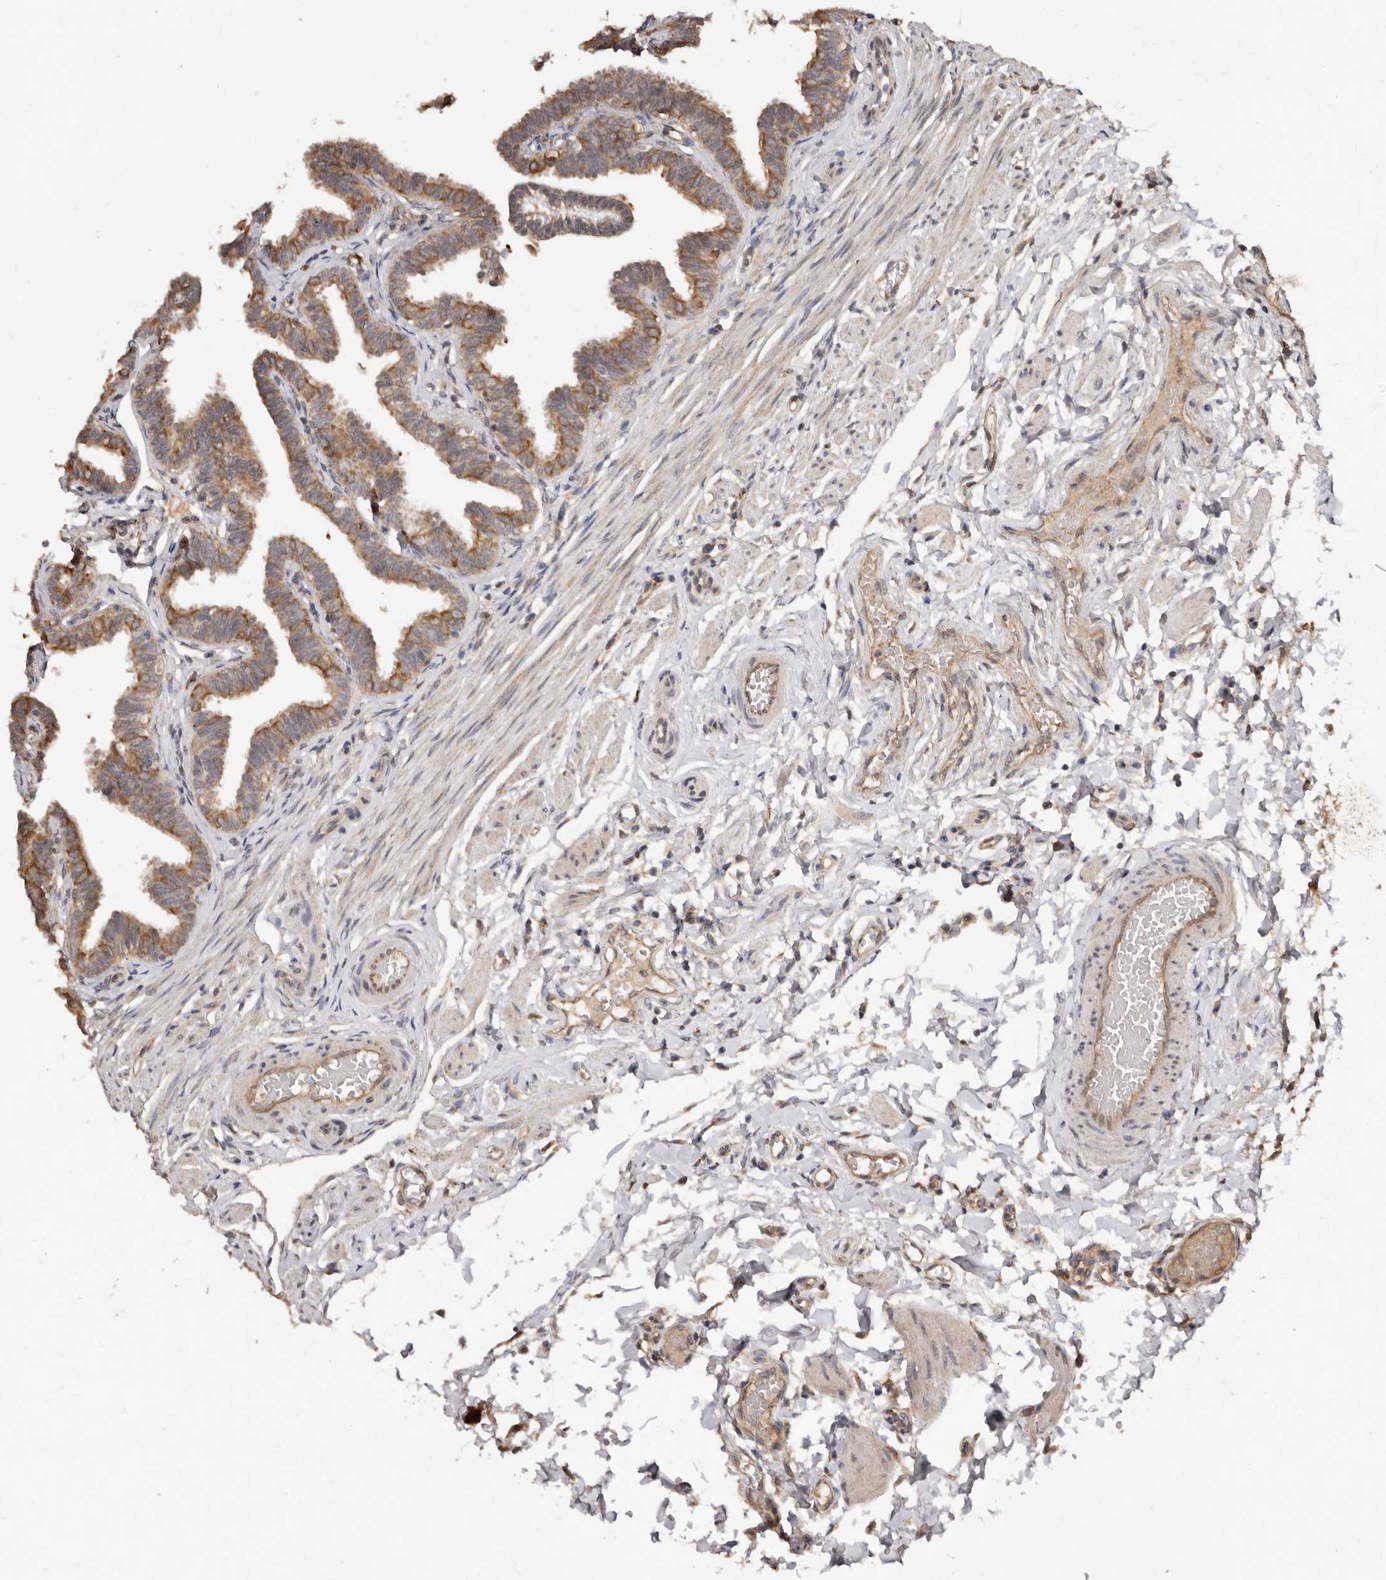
{"staining": {"intensity": "moderate", "quantity": ">75%", "location": "cytoplasmic/membranous"}, "tissue": "fallopian tube", "cell_type": "Glandular cells", "image_type": "normal", "snomed": [{"axis": "morphology", "description": "Normal tissue, NOS"}, {"axis": "topography", "description": "Fallopian tube"}, {"axis": "topography", "description": "Ovary"}], "caption": "Protein analysis of unremarkable fallopian tube displays moderate cytoplasmic/membranous staining in about >75% of glandular cells.", "gene": "RSPO2", "patient": {"sex": "female", "age": 23}}